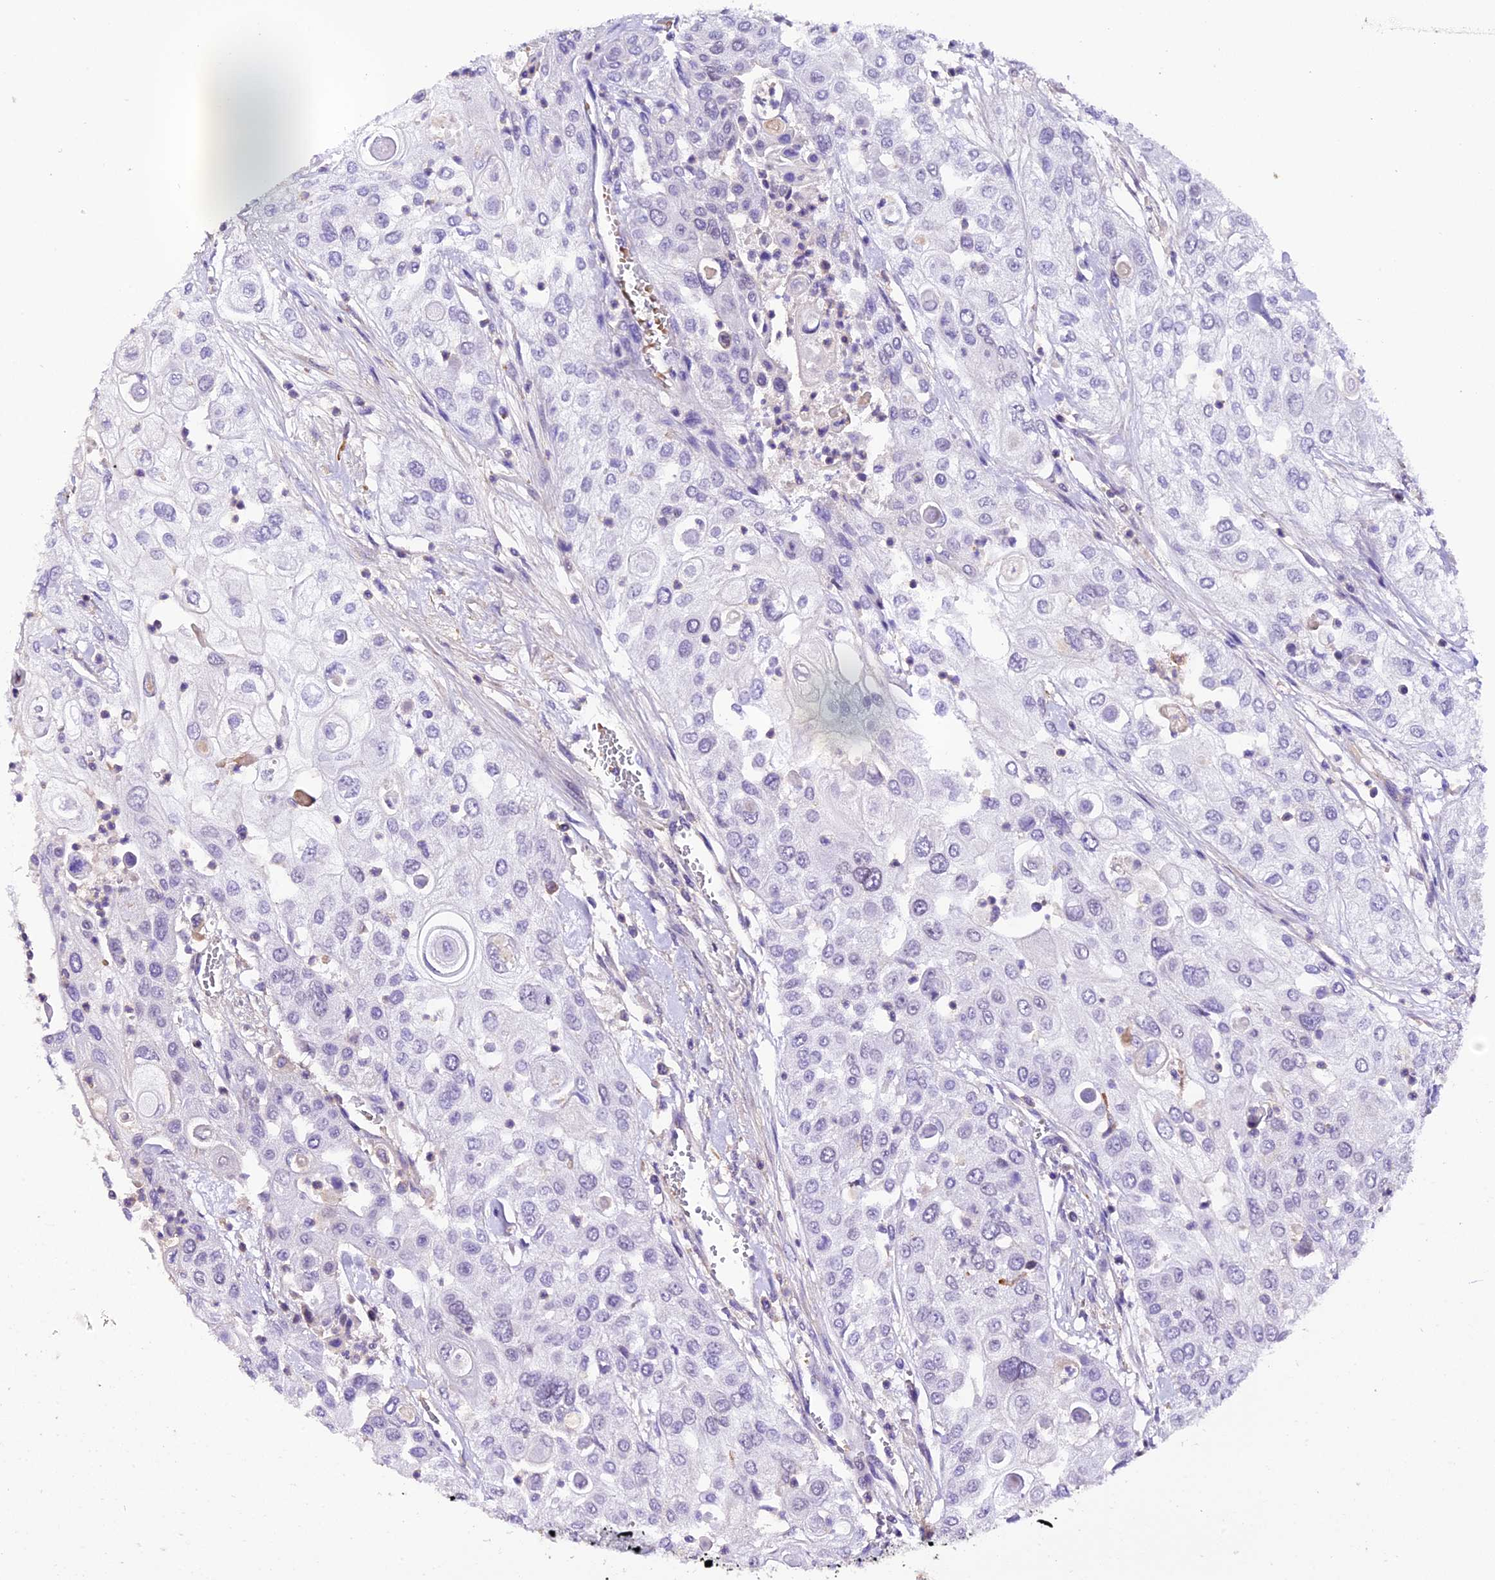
{"staining": {"intensity": "negative", "quantity": "none", "location": "none"}, "tissue": "urothelial cancer", "cell_type": "Tumor cells", "image_type": "cancer", "snomed": [{"axis": "morphology", "description": "Urothelial carcinoma, High grade"}, {"axis": "topography", "description": "Urinary bladder"}], "caption": "Human high-grade urothelial carcinoma stained for a protein using immunohistochemistry demonstrates no staining in tumor cells.", "gene": "MEX3B", "patient": {"sex": "female", "age": 79}}